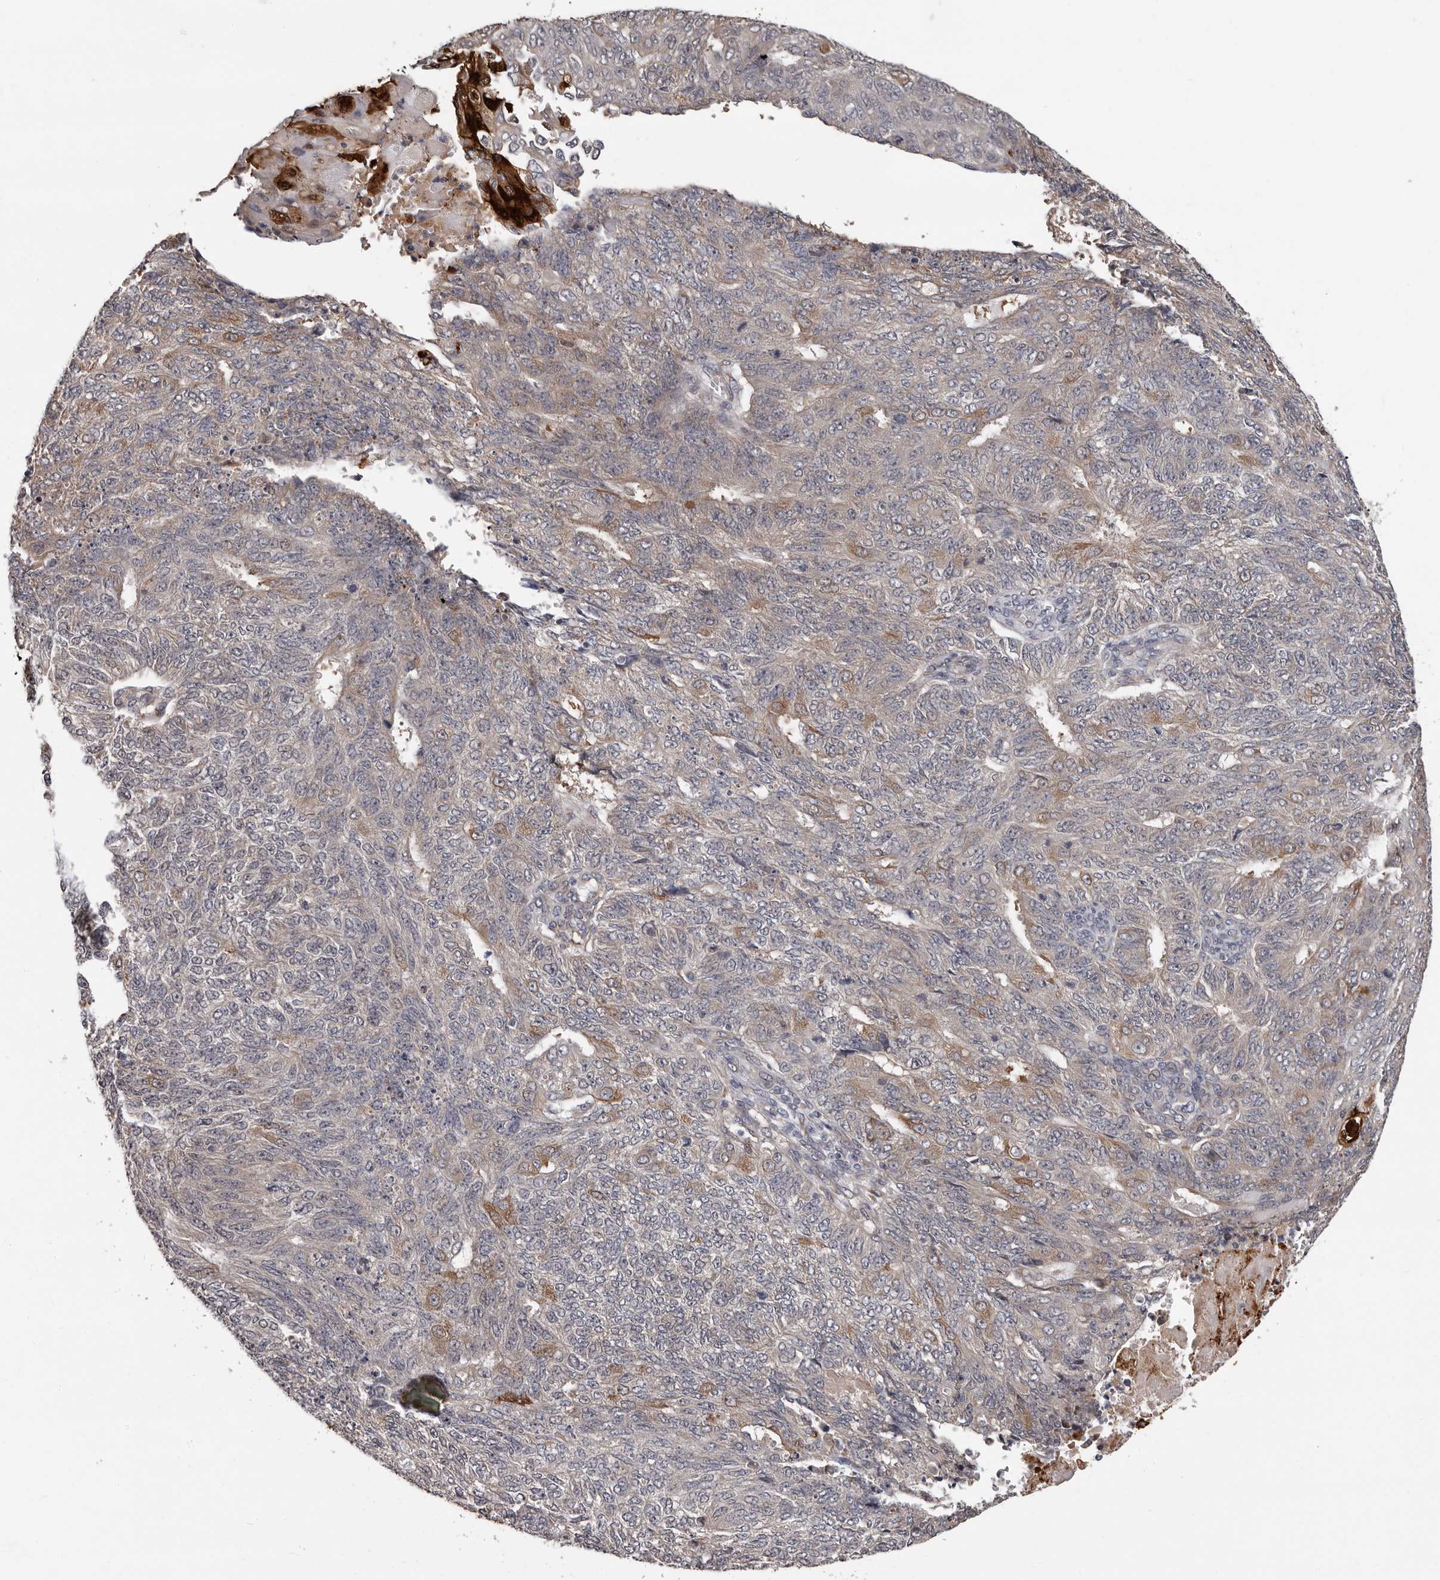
{"staining": {"intensity": "strong", "quantity": "<25%", "location": "cytoplasmic/membranous,nuclear"}, "tissue": "endometrial cancer", "cell_type": "Tumor cells", "image_type": "cancer", "snomed": [{"axis": "morphology", "description": "Adenocarcinoma, NOS"}, {"axis": "topography", "description": "Endometrium"}], "caption": "Protein expression analysis of endometrial adenocarcinoma demonstrates strong cytoplasmic/membranous and nuclear staining in approximately <25% of tumor cells. The staining was performed using DAB to visualize the protein expression in brown, while the nuclei were stained in blue with hematoxylin (Magnification: 20x).", "gene": "MED8", "patient": {"sex": "female", "age": 32}}